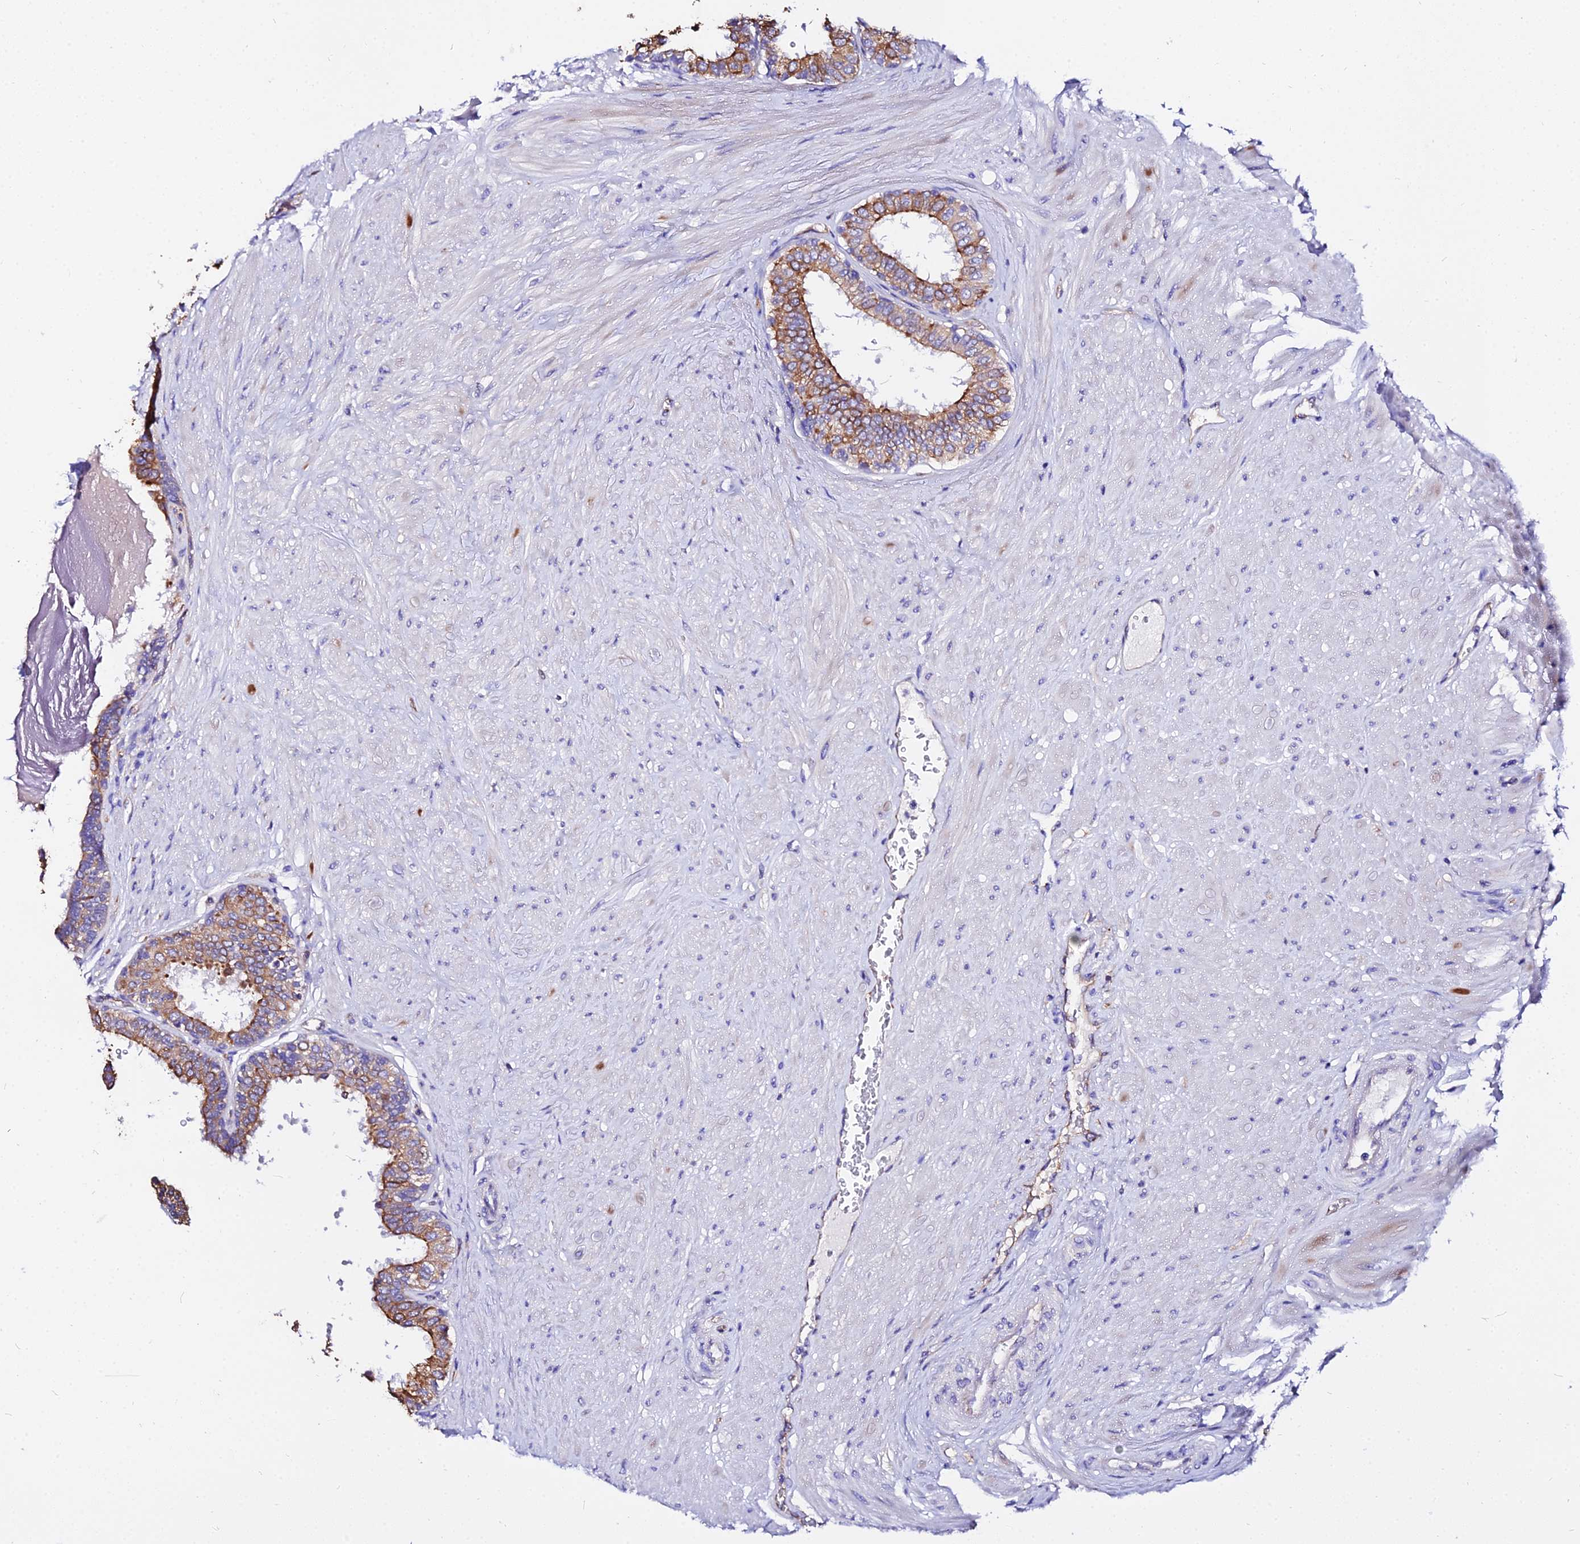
{"staining": {"intensity": "moderate", "quantity": ">75%", "location": "cytoplasmic/membranous"}, "tissue": "prostate", "cell_type": "Glandular cells", "image_type": "normal", "snomed": [{"axis": "morphology", "description": "Normal tissue, NOS"}, {"axis": "topography", "description": "Prostate"}], "caption": "This is a histology image of immunohistochemistry (IHC) staining of normal prostate, which shows moderate expression in the cytoplasmic/membranous of glandular cells.", "gene": "DAW1", "patient": {"sex": "male", "age": 48}}